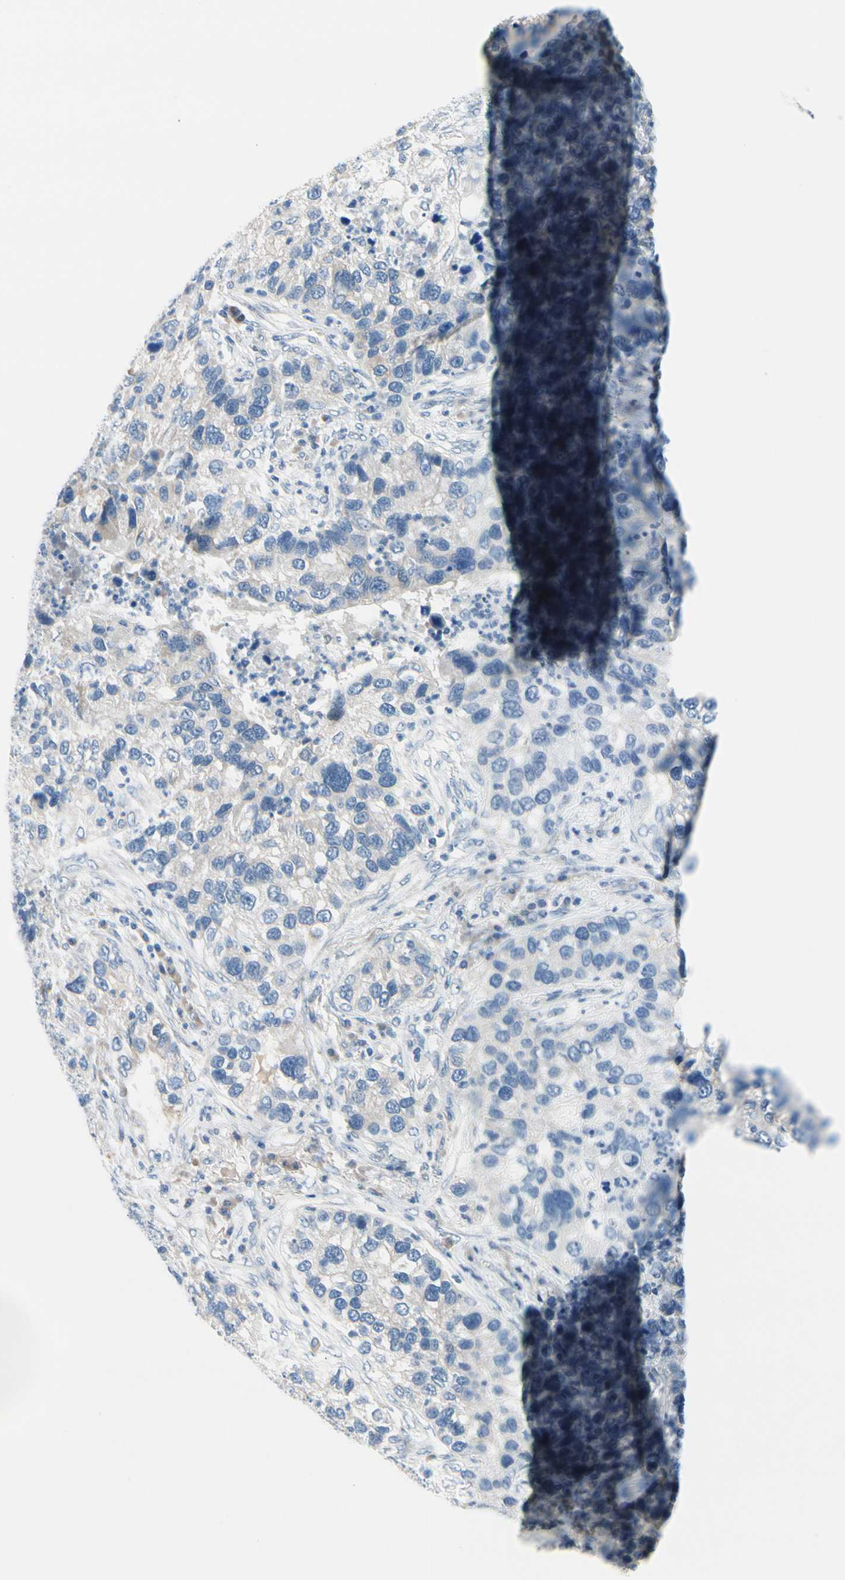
{"staining": {"intensity": "negative", "quantity": "none", "location": "none"}, "tissue": "lung cancer", "cell_type": "Tumor cells", "image_type": "cancer", "snomed": [{"axis": "morphology", "description": "Normal tissue, NOS"}, {"axis": "morphology", "description": "Adenocarcinoma, NOS"}, {"axis": "topography", "description": "Bronchus"}, {"axis": "topography", "description": "Lung"}], "caption": "Human lung adenocarcinoma stained for a protein using immunohistochemistry (IHC) demonstrates no expression in tumor cells.", "gene": "FCER2", "patient": {"sex": "male", "age": 54}}